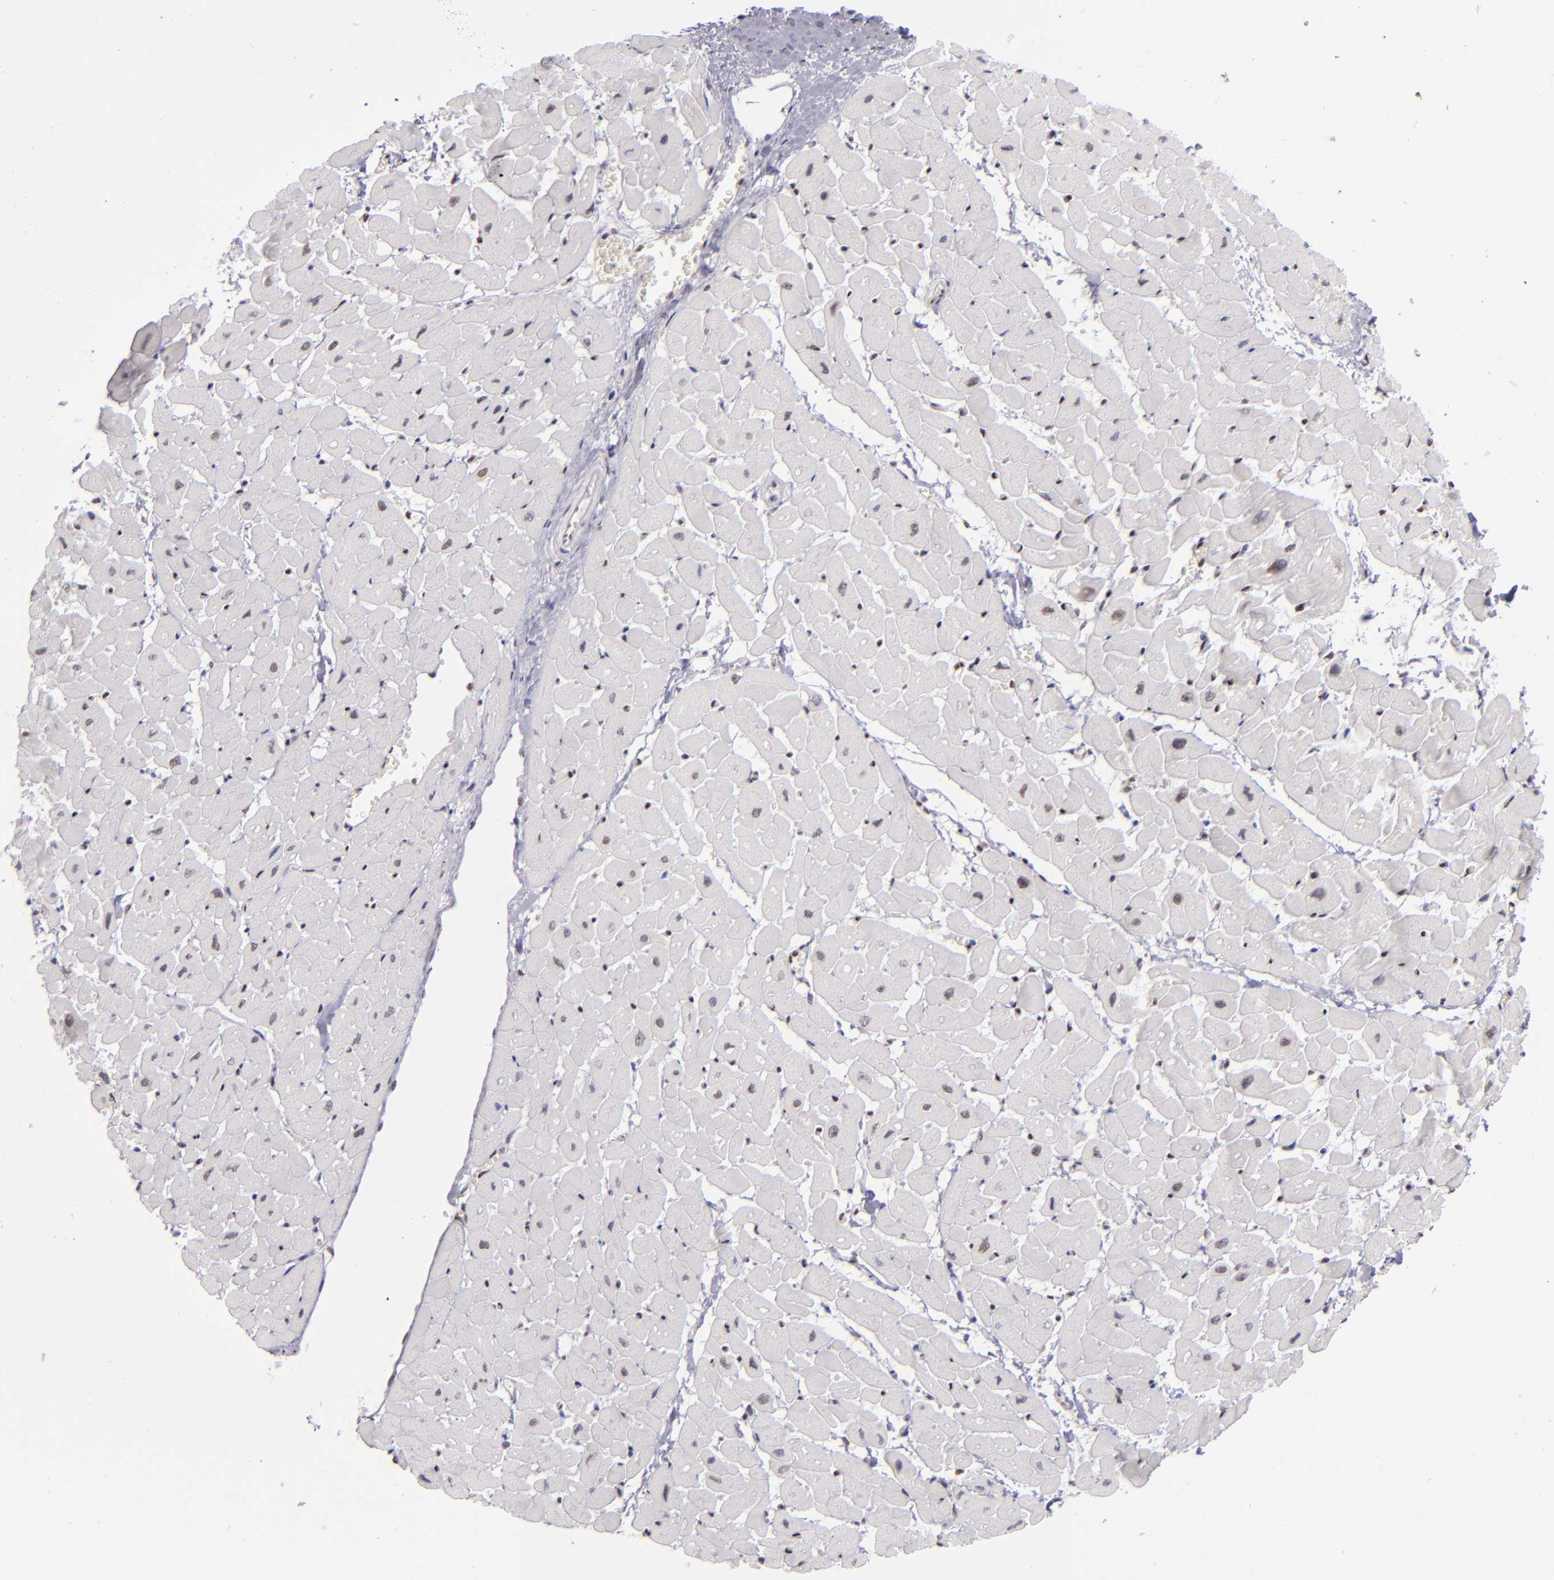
{"staining": {"intensity": "weak", "quantity": "<25%", "location": "nuclear"}, "tissue": "heart muscle", "cell_type": "Cardiomyocytes", "image_type": "normal", "snomed": [{"axis": "morphology", "description": "Normal tissue, NOS"}, {"axis": "topography", "description": "Heart"}], "caption": "A high-resolution image shows immunohistochemistry staining of benign heart muscle, which demonstrates no significant positivity in cardiomyocytes.", "gene": "TOP3A", "patient": {"sex": "male", "age": 45}}